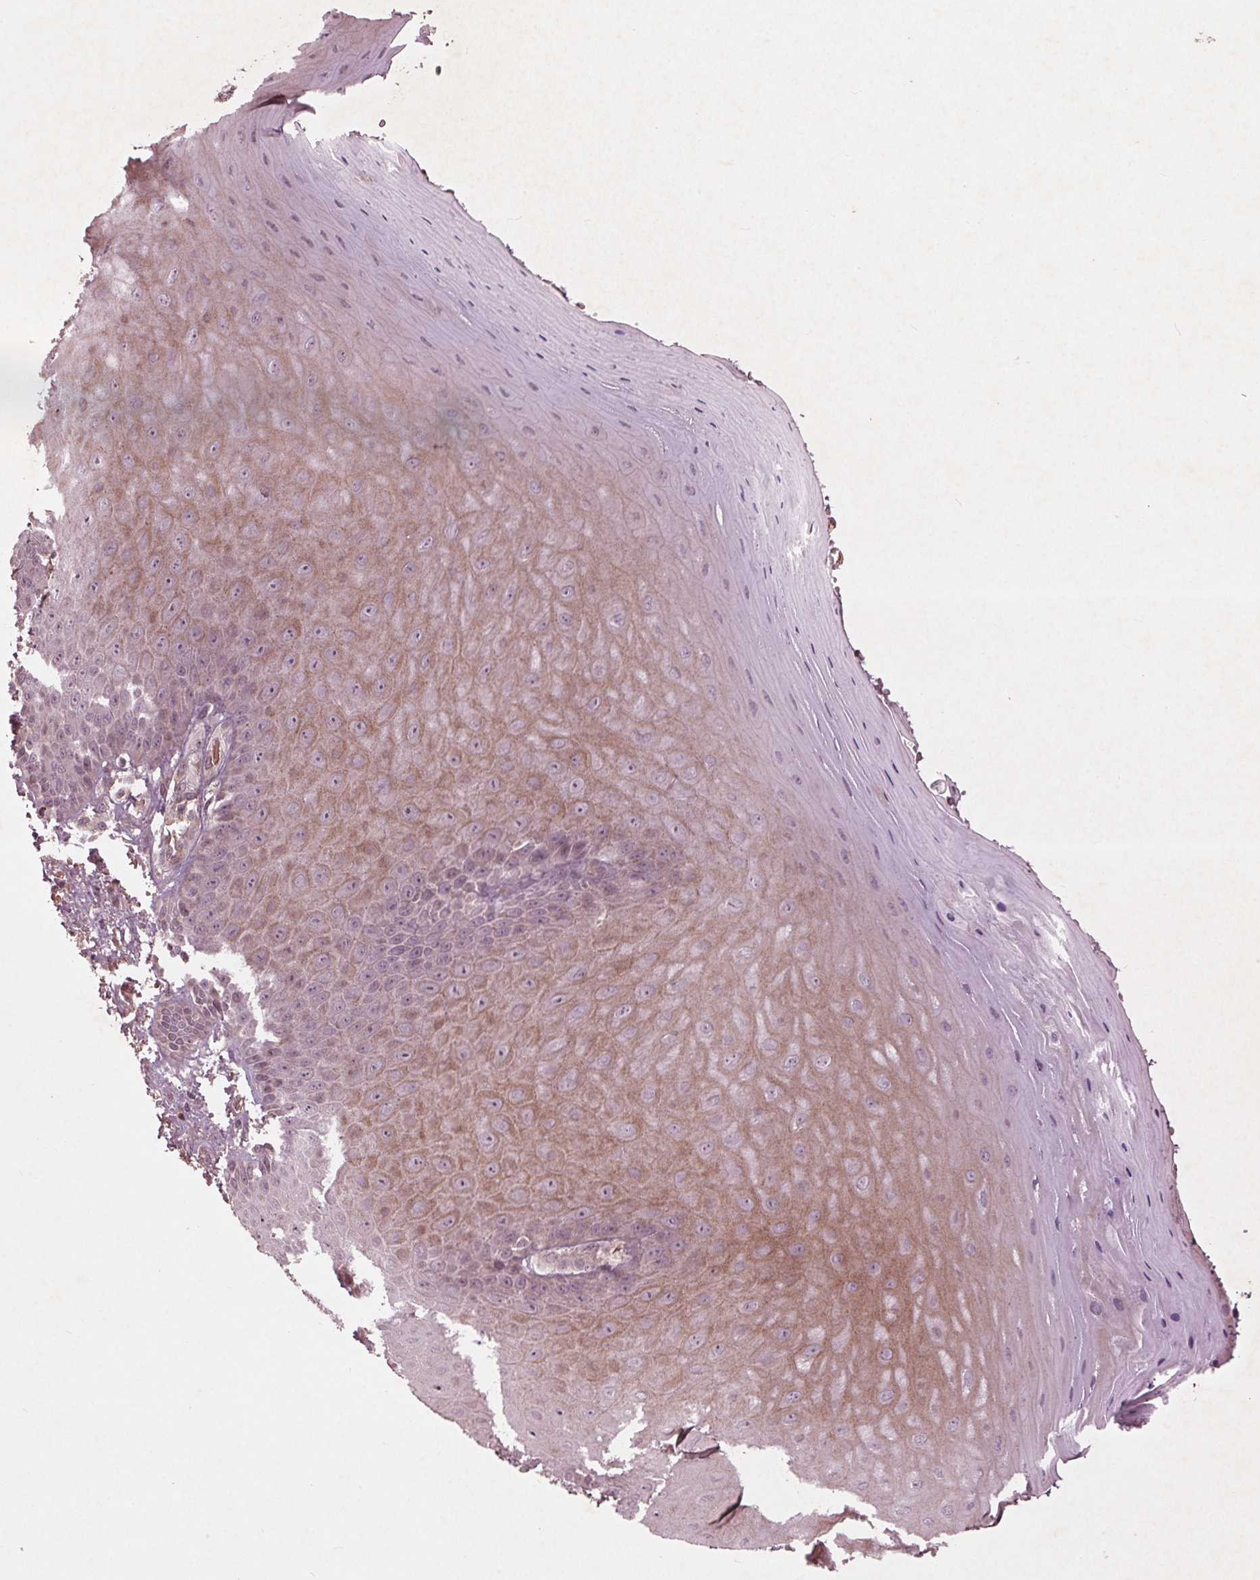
{"staining": {"intensity": "weak", "quantity": "25%-75%", "location": "cytoplasmic/membranous,nuclear"}, "tissue": "vagina", "cell_type": "Squamous epithelial cells", "image_type": "normal", "snomed": [{"axis": "morphology", "description": "Normal tissue, NOS"}, {"axis": "topography", "description": "Vagina"}], "caption": "Protein staining by IHC displays weak cytoplasmic/membranous,nuclear staining in about 25%-75% of squamous epithelial cells in unremarkable vagina. The protein is stained brown, and the nuclei are stained in blue (DAB IHC with brightfield microscopy, high magnification).", "gene": "CDKL4", "patient": {"sex": "female", "age": 83}}